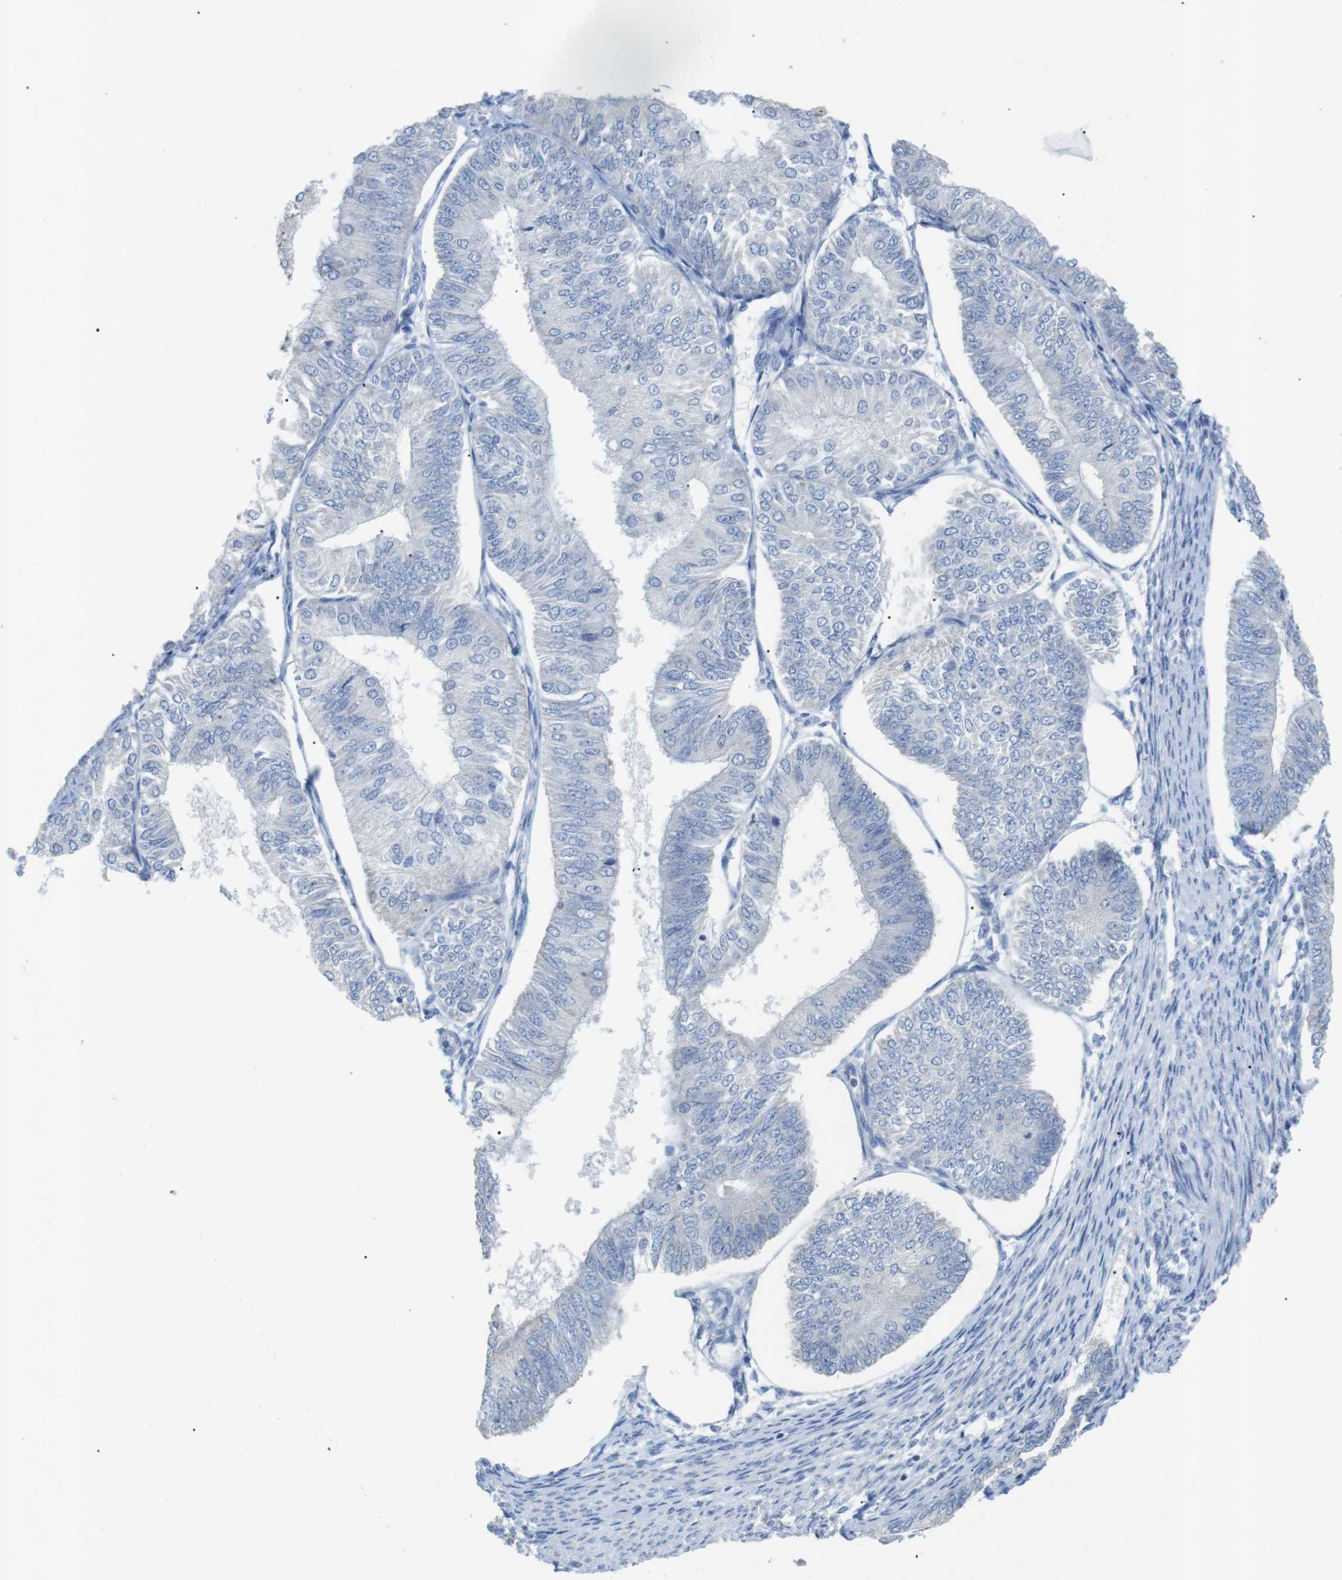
{"staining": {"intensity": "negative", "quantity": "none", "location": "none"}, "tissue": "endometrial cancer", "cell_type": "Tumor cells", "image_type": "cancer", "snomed": [{"axis": "morphology", "description": "Adenocarcinoma, NOS"}, {"axis": "topography", "description": "Endometrium"}], "caption": "Endometrial cancer stained for a protein using IHC exhibits no staining tumor cells.", "gene": "SALL4", "patient": {"sex": "female", "age": 58}}